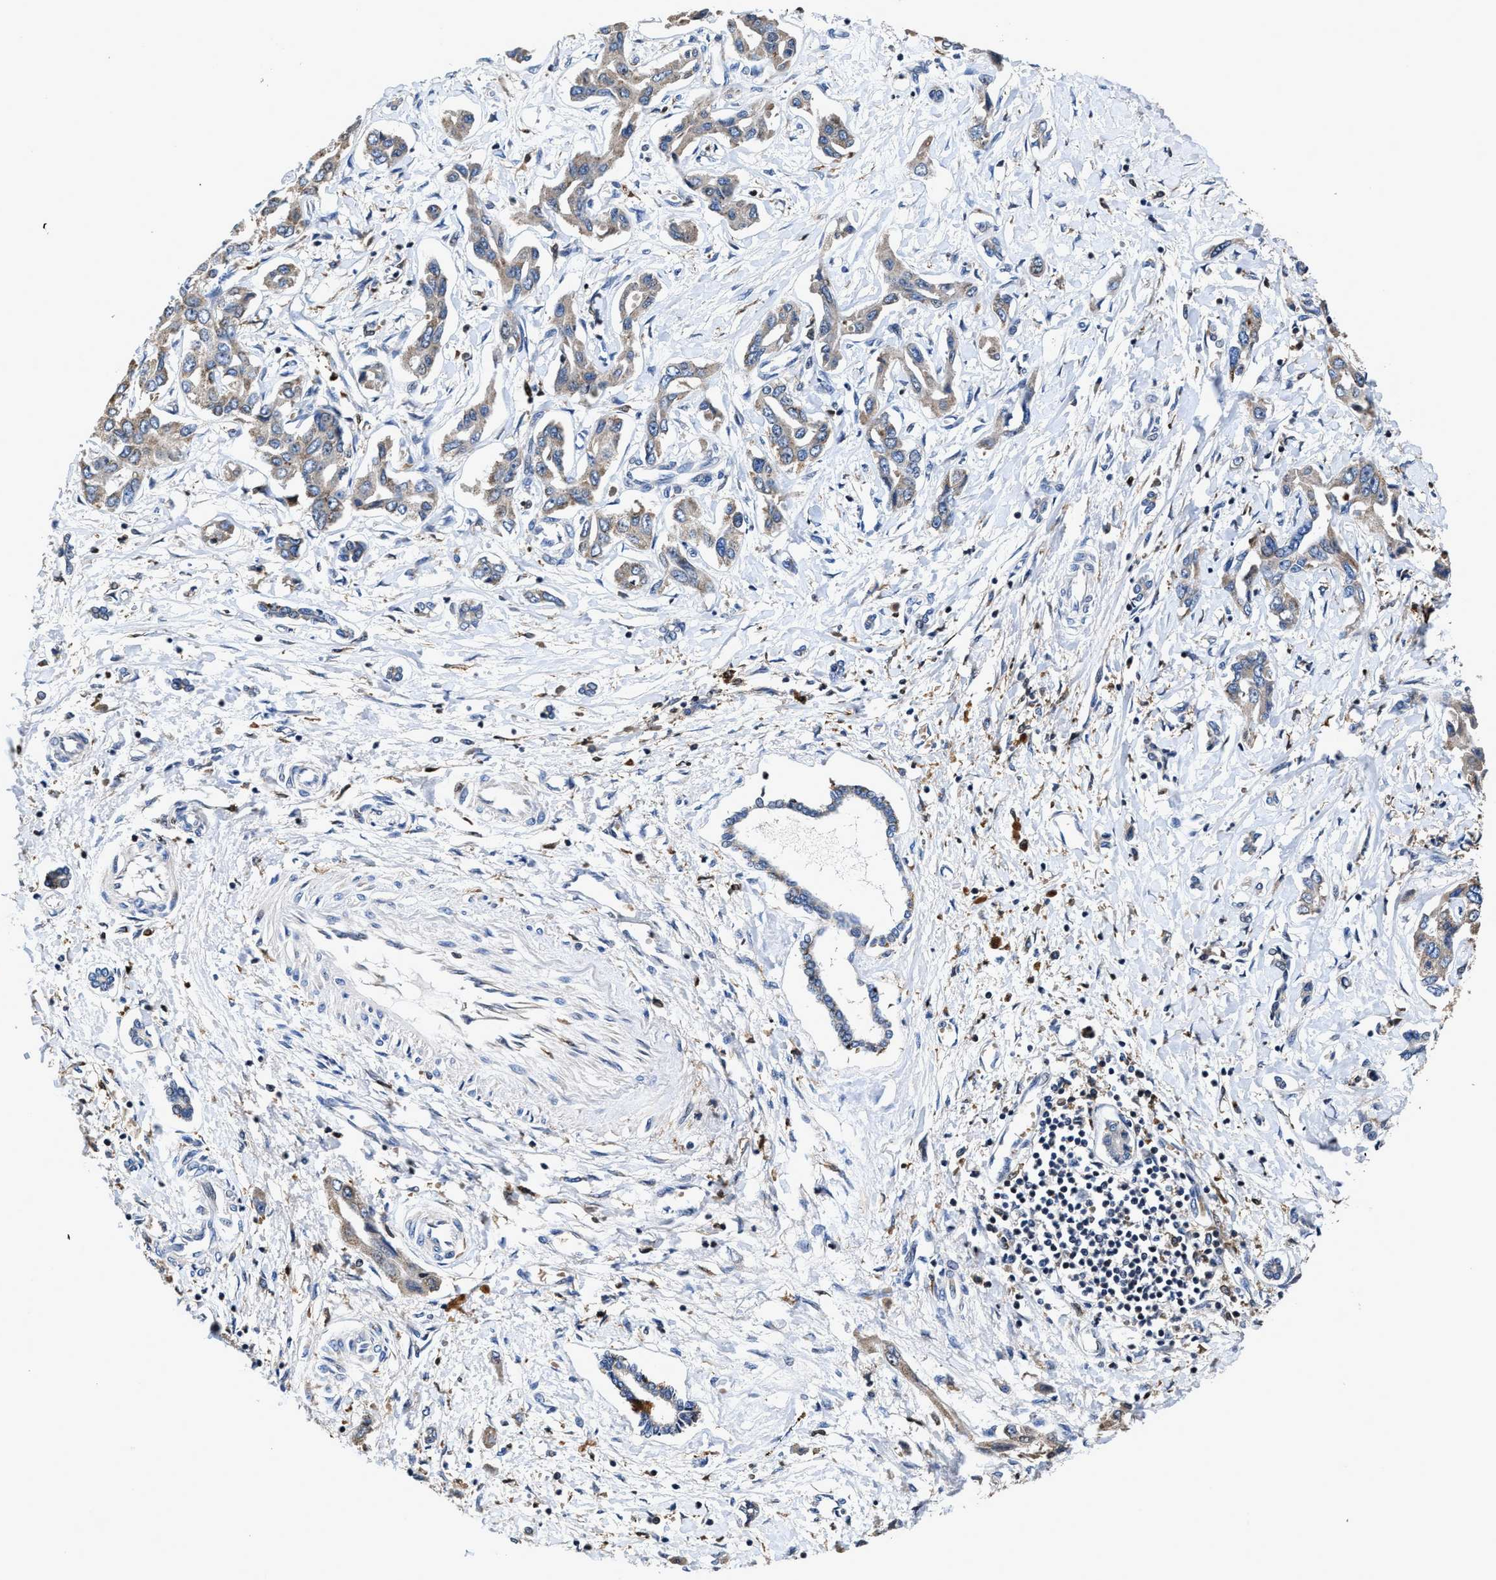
{"staining": {"intensity": "weak", "quantity": "<25%", "location": "cytoplasmic/membranous"}, "tissue": "liver cancer", "cell_type": "Tumor cells", "image_type": "cancer", "snomed": [{"axis": "morphology", "description": "Cholangiocarcinoma"}, {"axis": "topography", "description": "Liver"}], "caption": "Immunohistochemistry (IHC) of human liver cancer exhibits no expression in tumor cells.", "gene": "RGS10", "patient": {"sex": "male", "age": 59}}